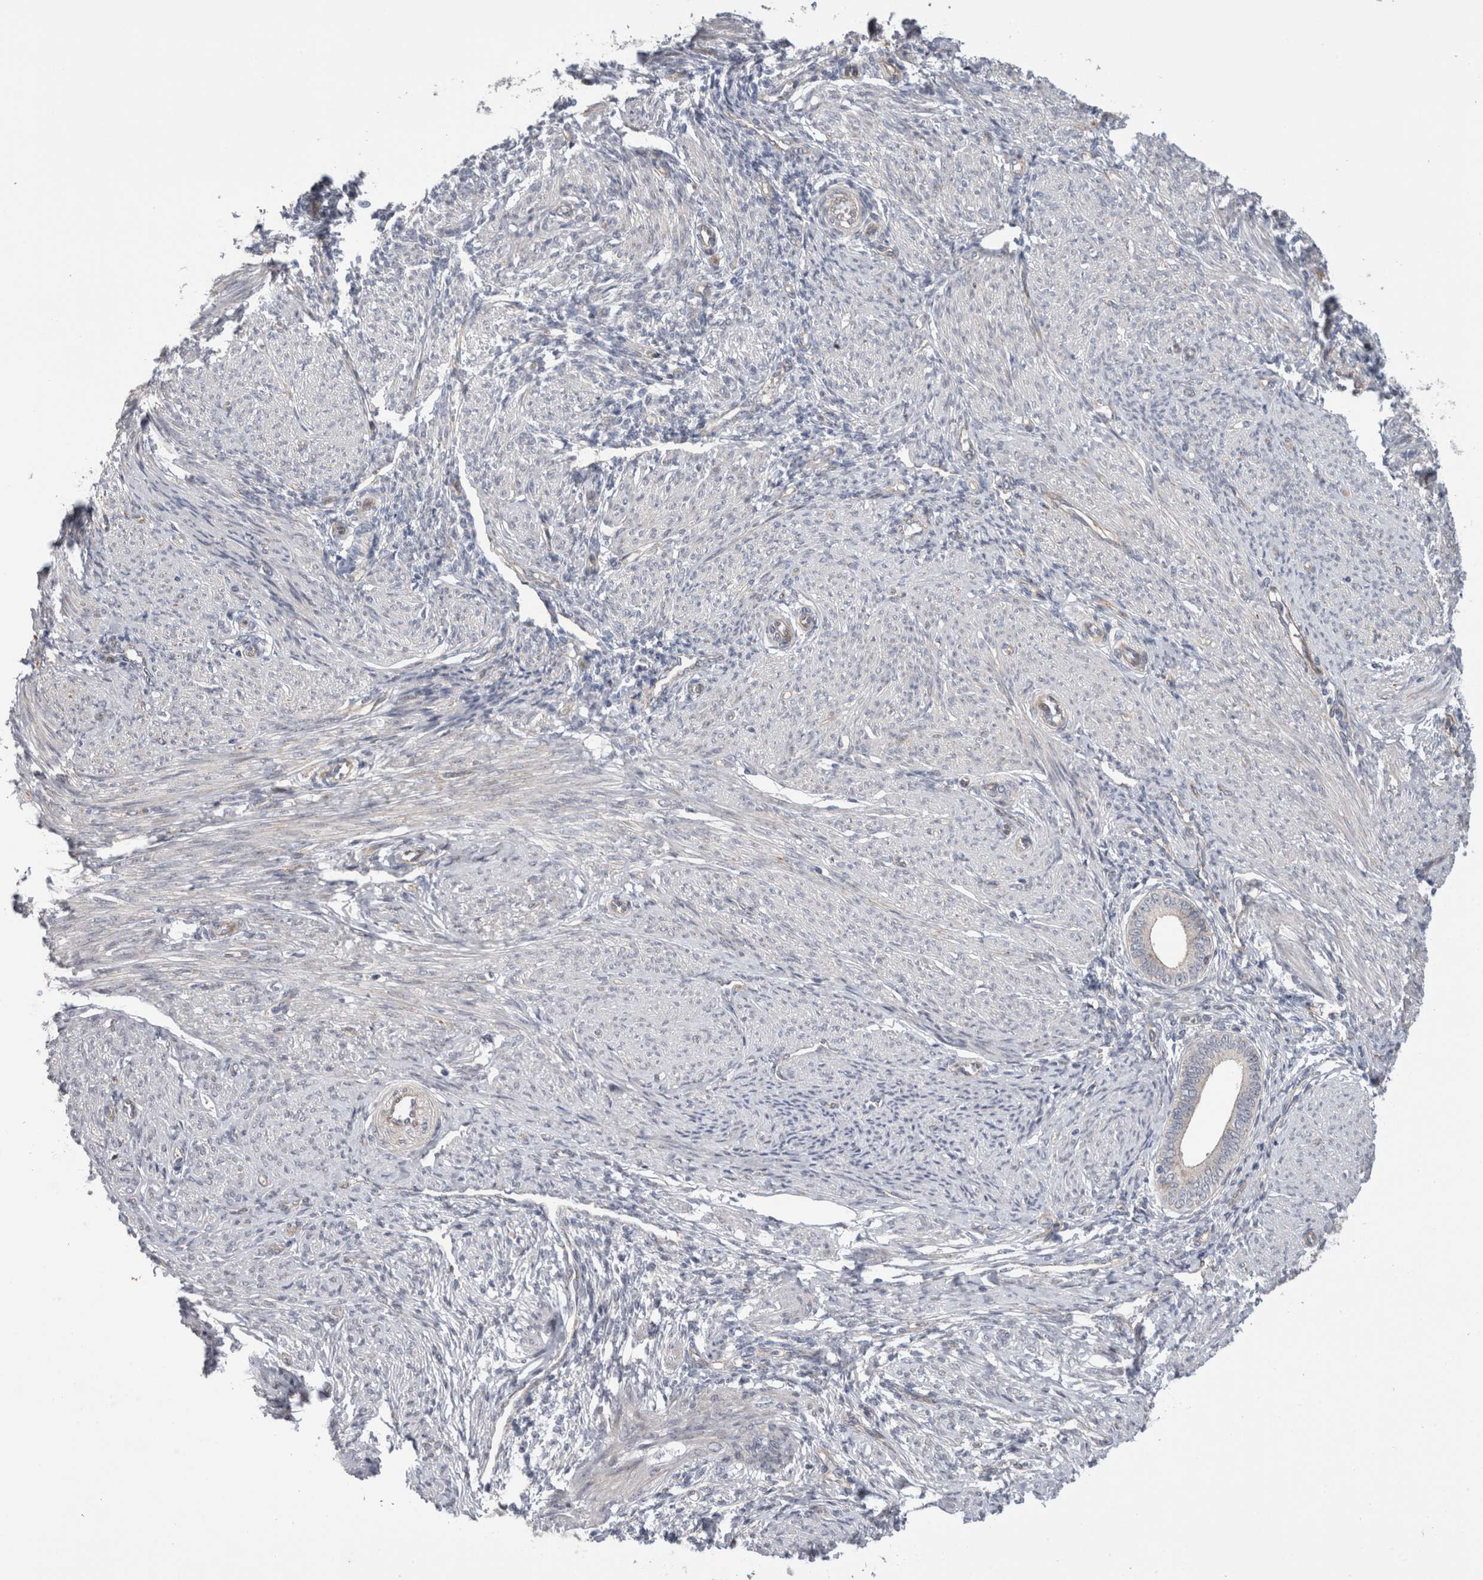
{"staining": {"intensity": "negative", "quantity": "none", "location": "none"}, "tissue": "endometrium", "cell_type": "Cells in endometrial stroma", "image_type": "normal", "snomed": [{"axis": "morphology", "description": "Normal tissue, NOS"}, {"axis": "topography", "description": "Endometrium"}], "caption": "Immunohistochemistry (IHC) image of benign endometrium: human endometrium stained with DAB (3,3'-diaminobenzidine) reveals no significant protein staining in cells in endometrial stroma.", "gene": "TAFA5", "patient": {"sex": "female", "age": 42}}